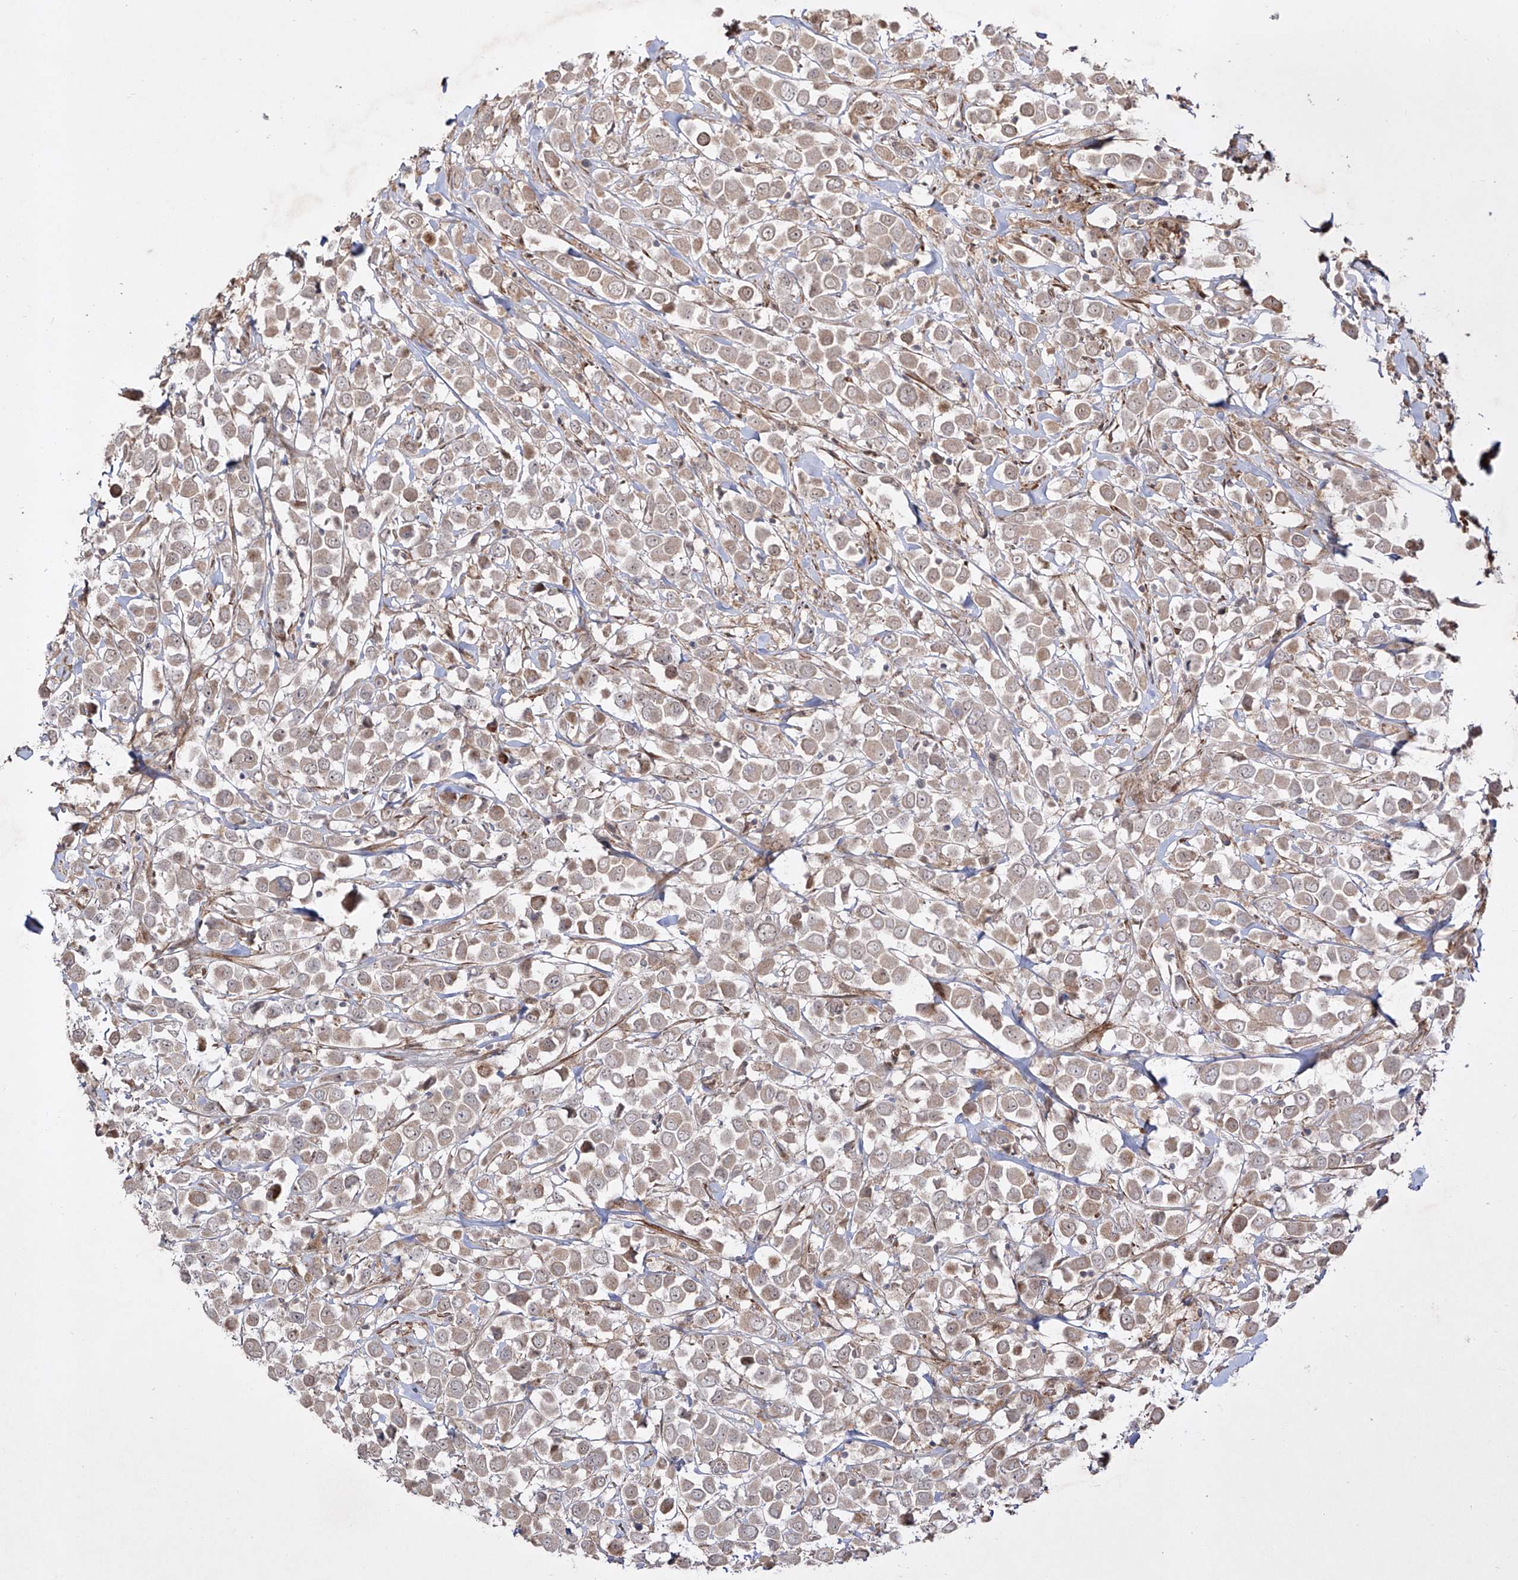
{"staining": {"intensity": "weak", "quantity": "25%-75%", "location": "cytoplasmic/membranous"}, "tissue": "breast cancer", "cell_type": "Tumor cells", "image_type": "cancer", "snomed": [{"axis": "morphology", "description": "Duct carcinoma"}, {"axis": "topography", "description": "Breast"}], "caption": "Weak cytoplasmic/membranous protein expression is seen in approximately 25%-75% of tumor cells in breast intraductal carcinoma.", "gene": "KDM1B", "patient": {"sex": "female", "age": 61}}